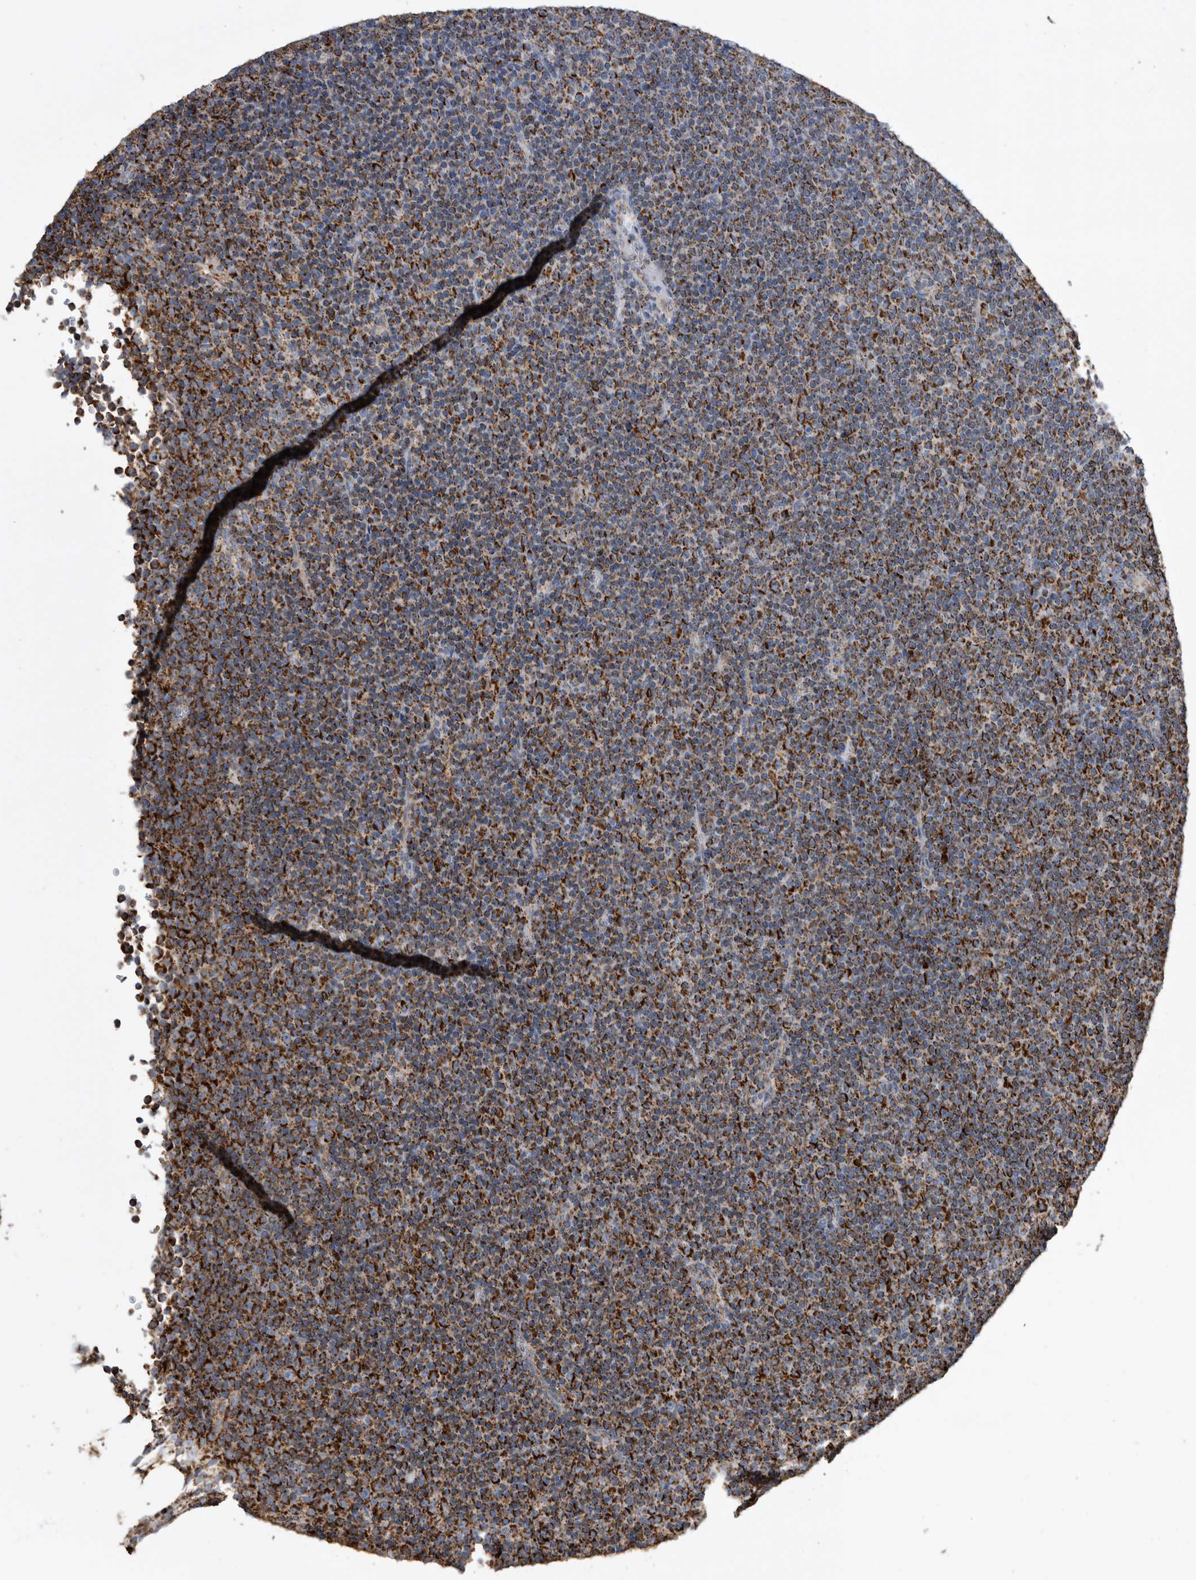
{"staining": {"intensity": "strong", "quantity": ">75%", "location": "cytoplasmic/membranous"}, "tissue": "lymphoma", "cell_type": "Tumor cells", "image_type": "cancer", "snomed": [{"axis": "morphology", "description": "Malignant lymphoma, non-Hodgkin's type, Low grade"}, {"axis": "topography", "description": "Lymph node"}], "caption": "Strong cytoplasmic/membranous protein staining is identified in about >75% of tumor cells in low-grade malignant lymphoma, non-Hodgkin's type.", "gene": "WFDC1", "patient": {"sex": "female", "age": 67}}